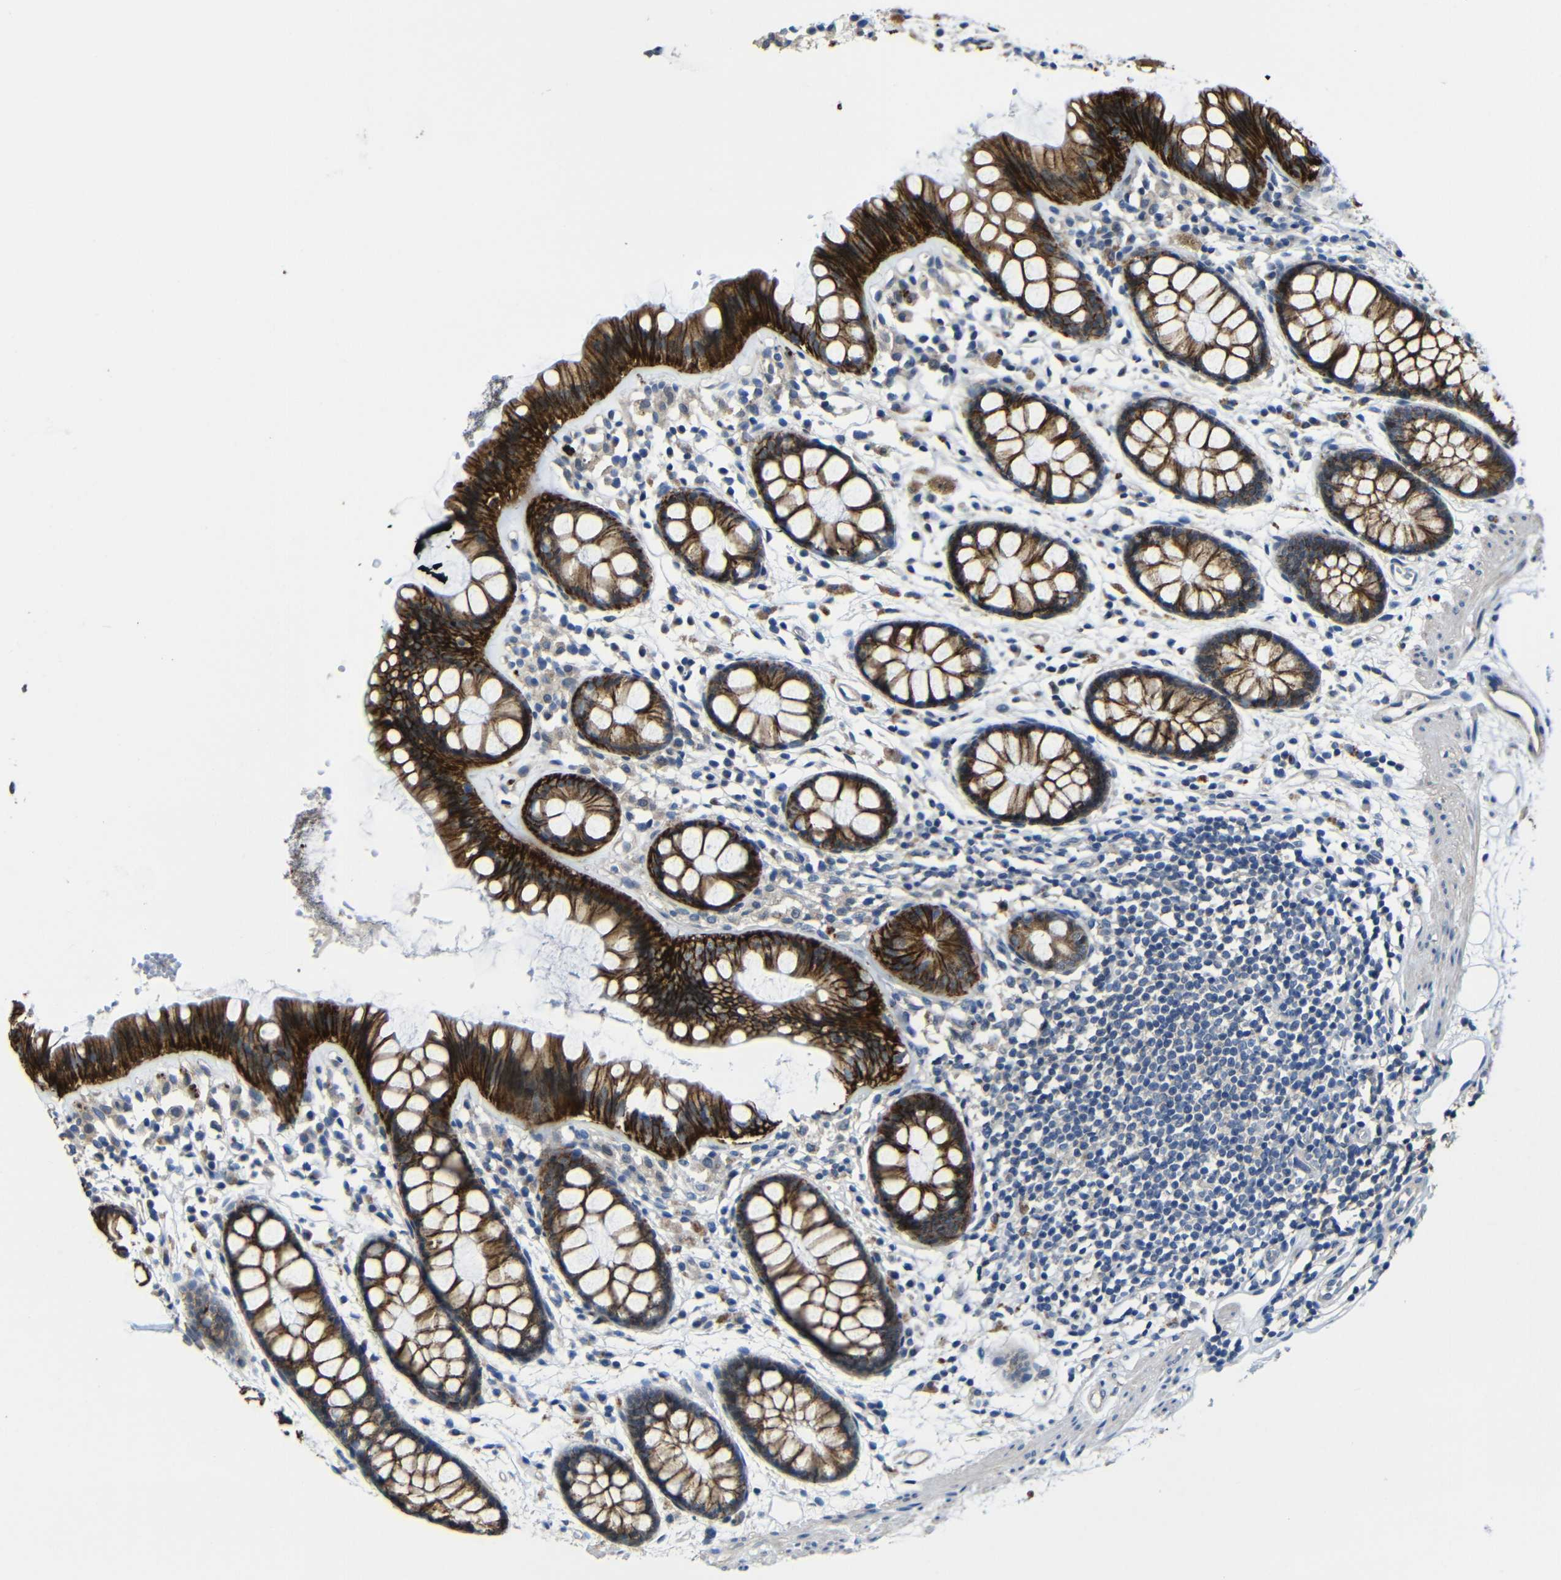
{"staining": {"intensity": "strong", "quantity": ">75%", "location": "cytoplasmic/membranous"}, "tissue": "rectum", "cell_type": "Glandular cells", "image_type": "normal", "snomed": [{"axis": "morphology", "description": "Normal tissue, NOS"}, {"axis": "topography", "description": "Rectum"}], "caption": "Immunohistochemical staining of unremarkable rectum shows high levels of strong cytoplasmic/membranous expression in about >75% of glandular cells.", "gene": "ZNF90", "patient": {"sex": "female", "age": 66}}